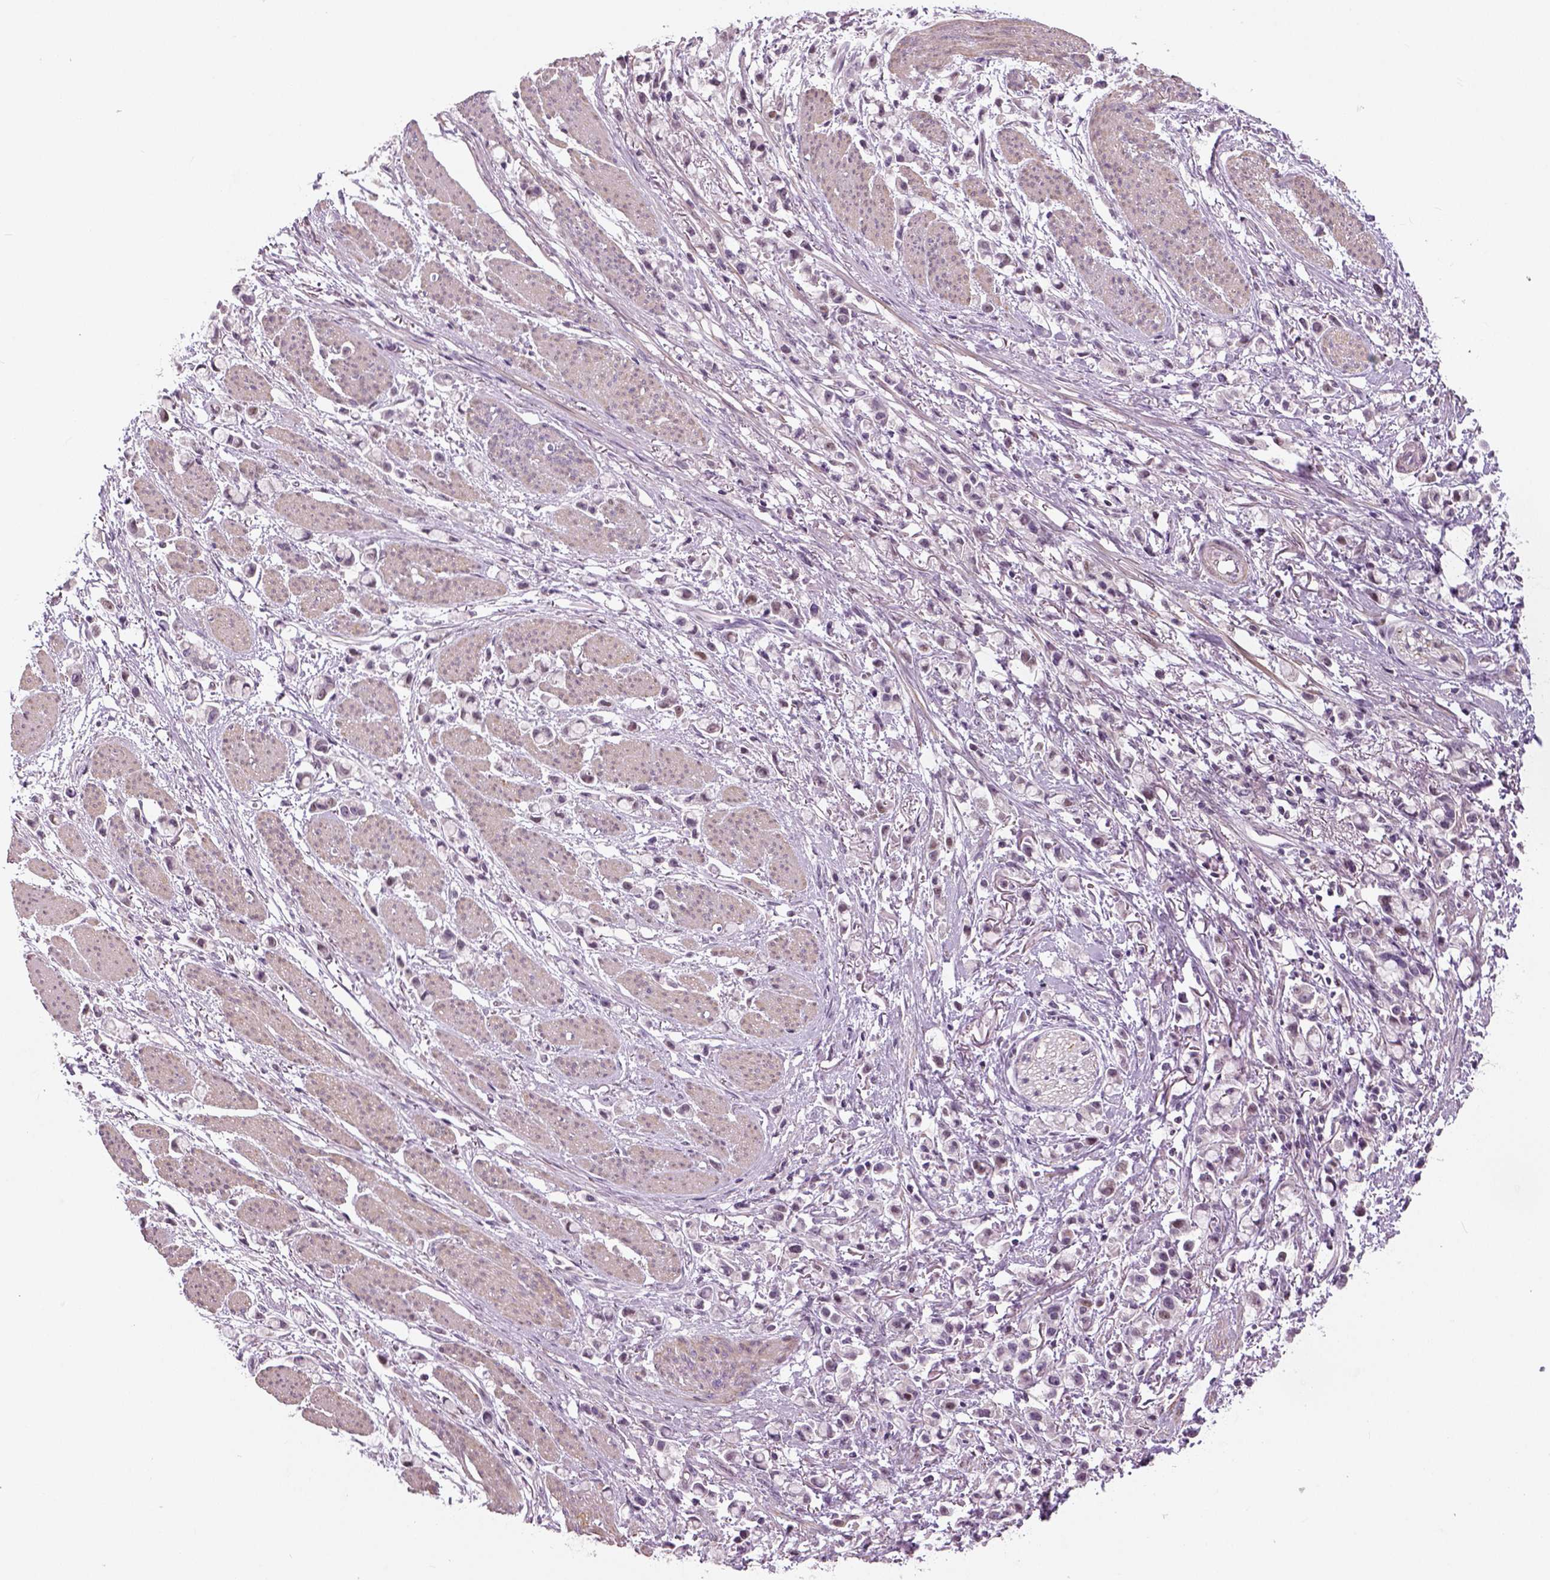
{"staining": {"intensity": "negative", "quantity": "none", "location": "none"}, "tissue": "stomach cancer", "cell_type": "Tumor cells", "image_type": "cancer", "snomed": [{"axis": "morphology", "description": "Adenocarcinoma, NOS"}, {"axis": "topography", "description": "Stomach"}], "caption": "This is an immunohistochemistry histopathology image of human stomach cancer. There is no staining in tumor cells.", "gene": "NECAB1", "patient": {"sex": "female", "age": 81}}